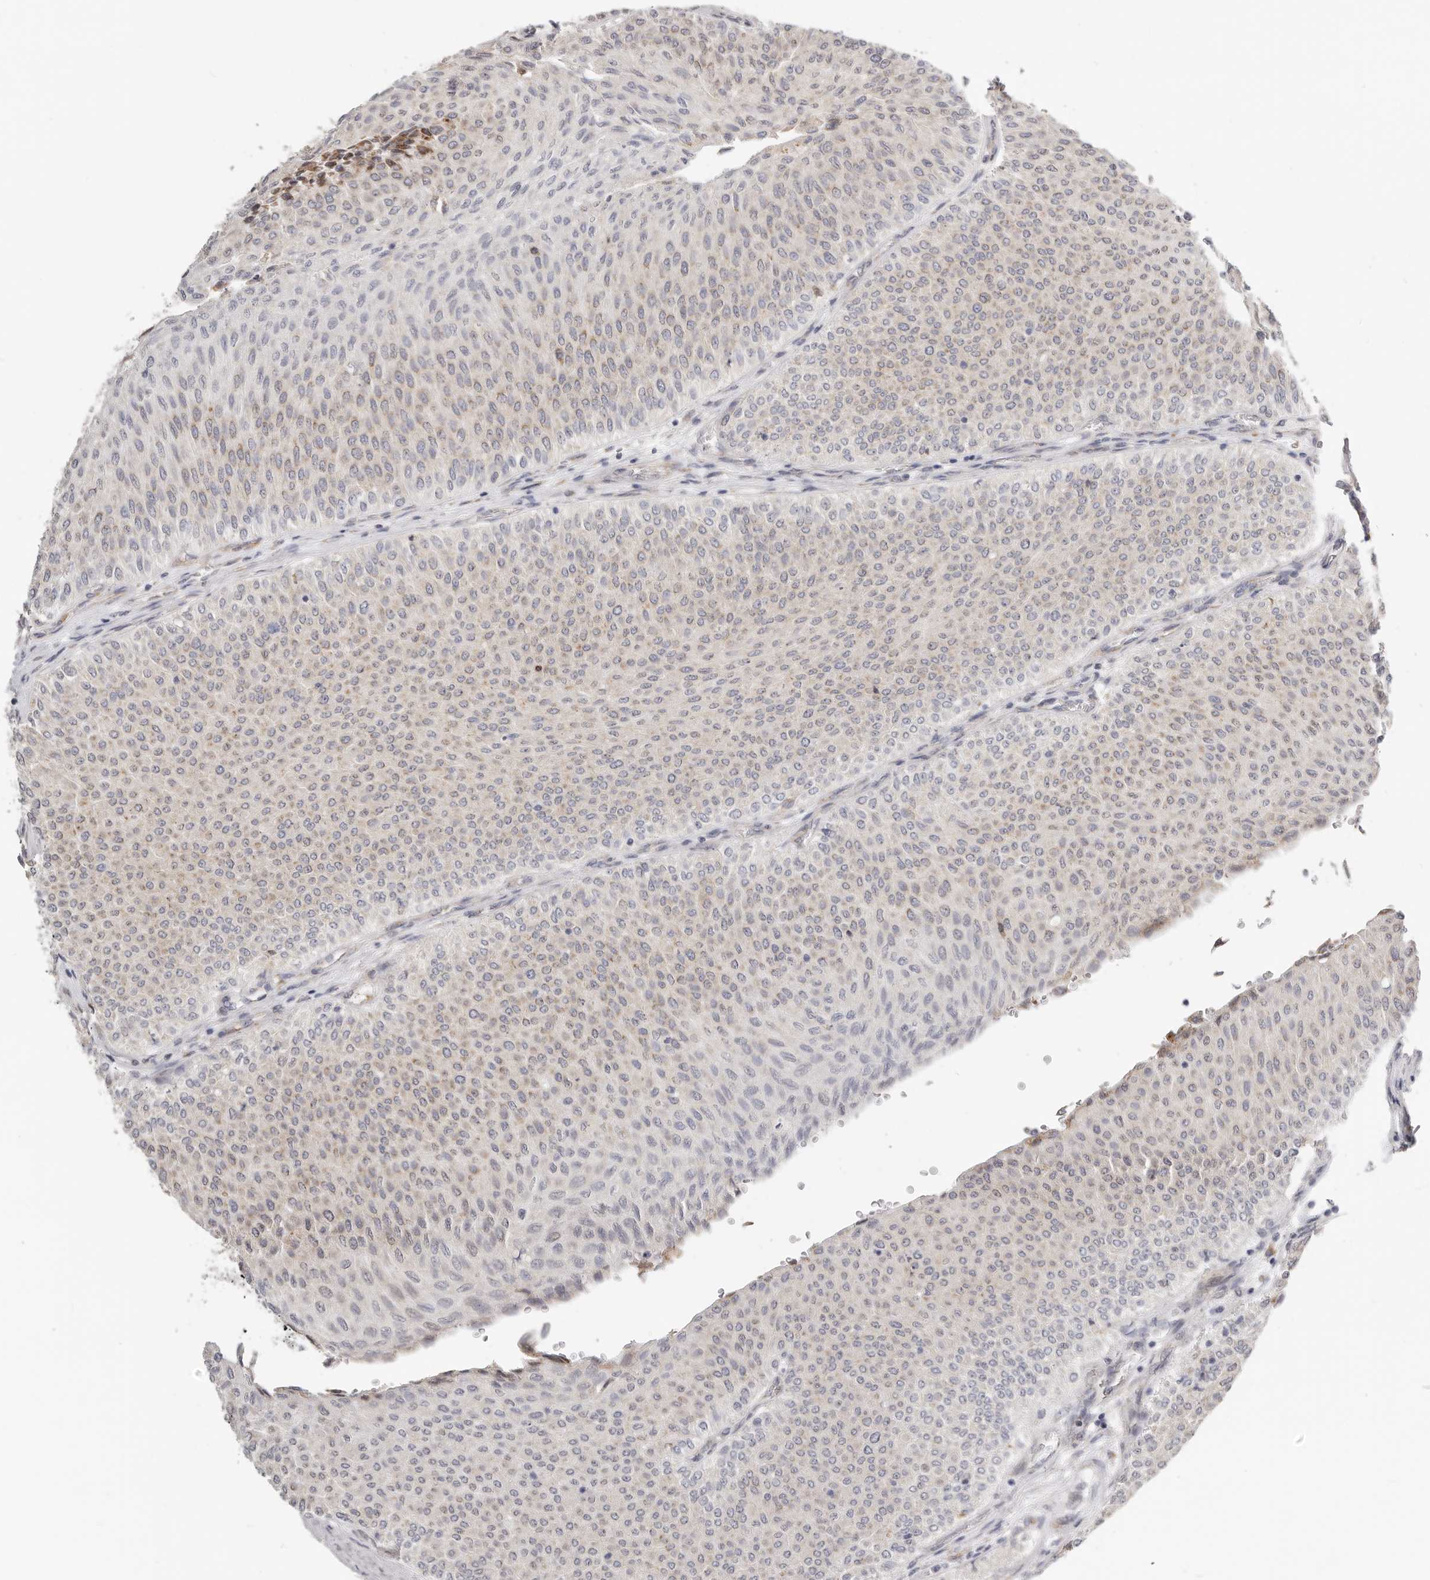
{"staining": {"intensity": "weak", "quantity": "<25%", "location": "cytoplasmic/membranous"}, "tissue": "urothelial cancer", "cell_type": "Tumor cells", "image_type": "cancer", "snomed": [{"axis": "morphology", "description": "Urothelial carcinoma, Low grade"}, {"axis": "topography", "description": "Urinary bladder"}], "caption": "This is an immunohistochemistry micrograph of low-grade urothelial carcinoma. There is no expression in tumor cells.", "gene": "IL32", "patient": {"sex": "male", "age": 78}}